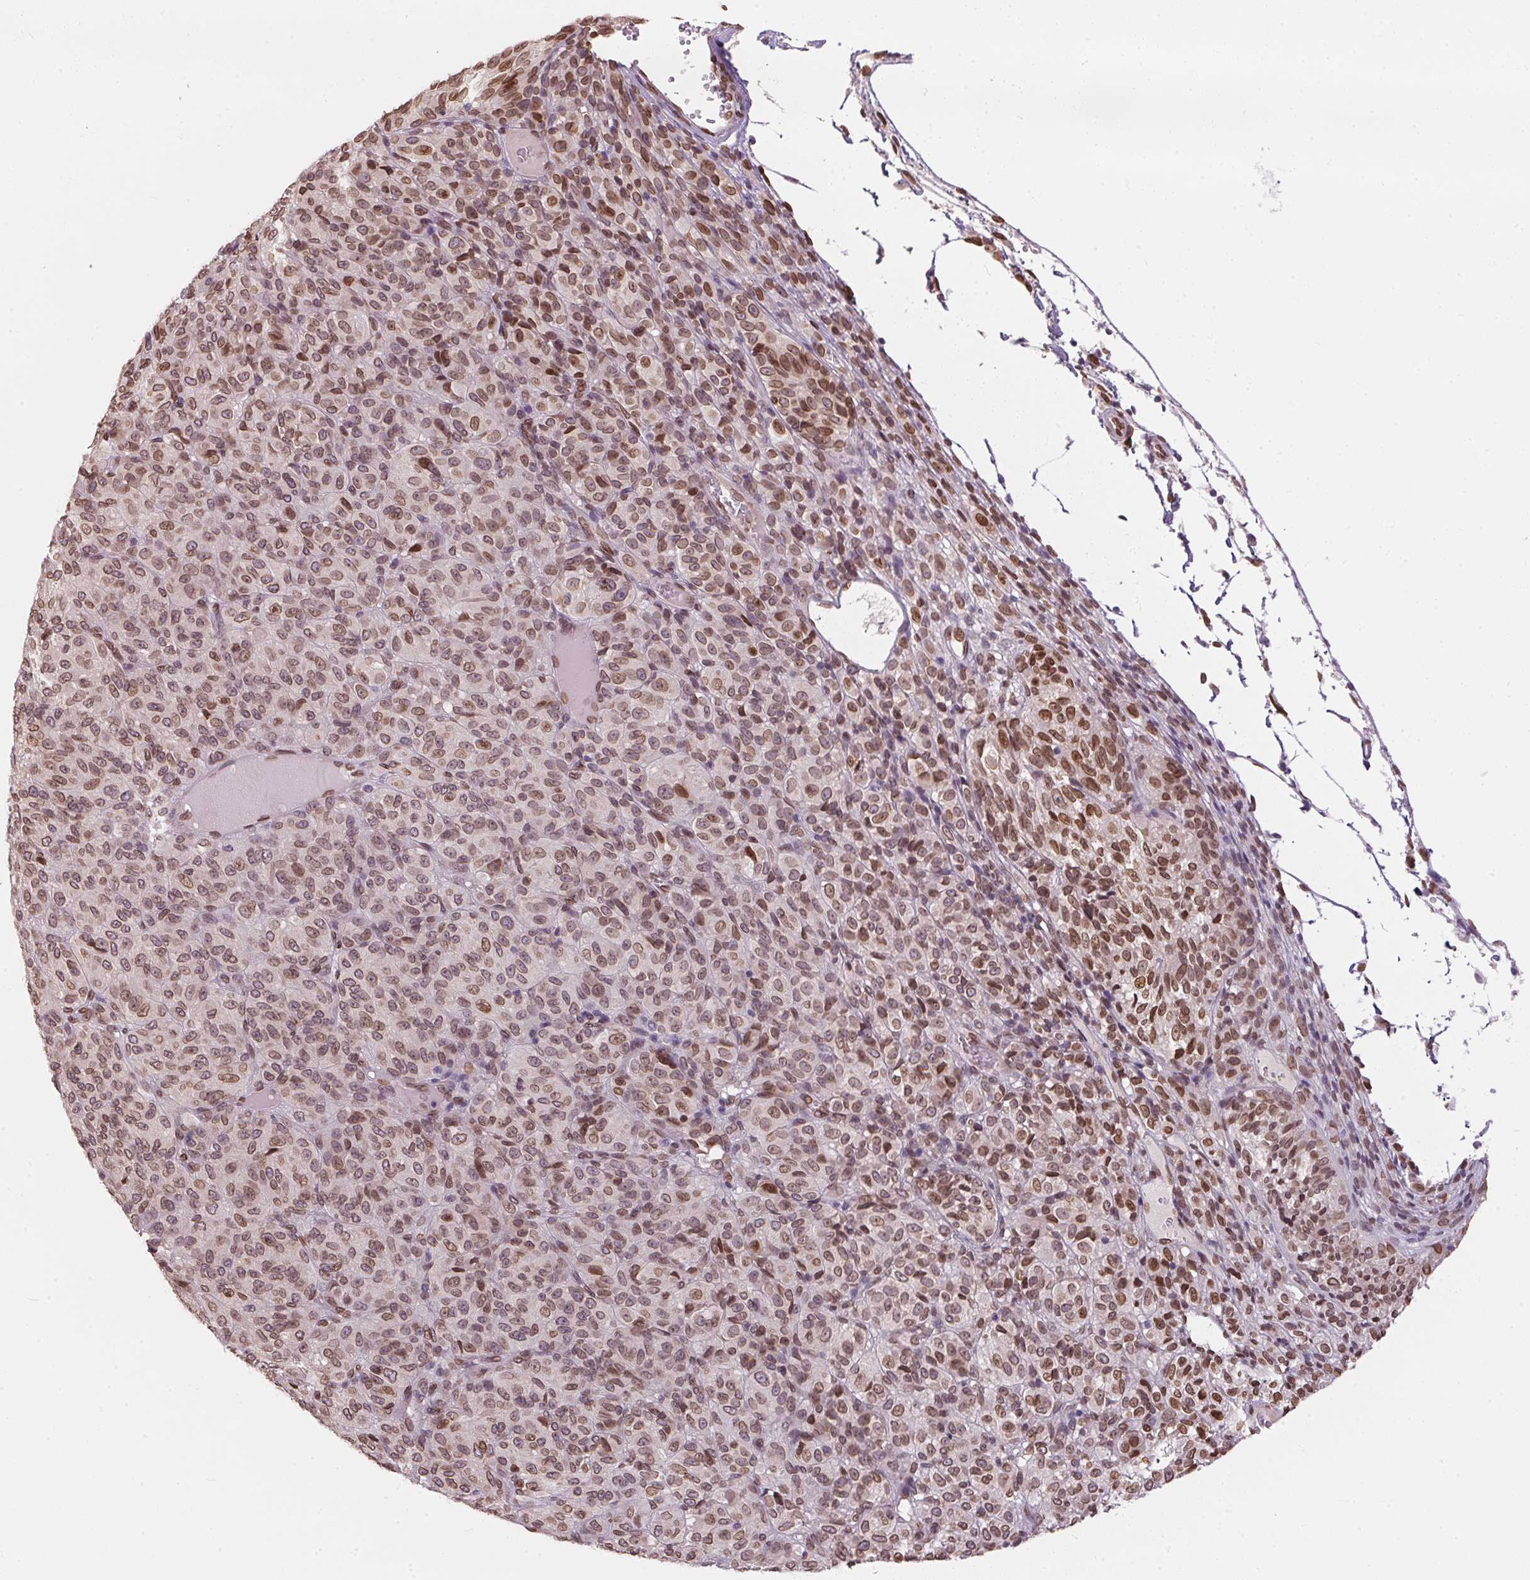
{"staining": {"intensity": "moderate", "quantity": ">75%", "location": "cytoplasmic/membranous,nuclear"}, "tissue": "melanoma", "cell_type": "Tumor cells", "image_type": "cancer", "snomed": [{"axis": "morphology", "description": "Malignant melanoma, Metastatic site"}, {"axis": "topography", "description": "Brain"}], "caption": "There is medium levels of moderate cytoplasmic/membranous and nuclear expression in tumor cells of melanoma, as demonstrated by immunohistochemical staining (brown color).", "gene": "TMEM175", "patient": {"sex": "female", "age": 56}}